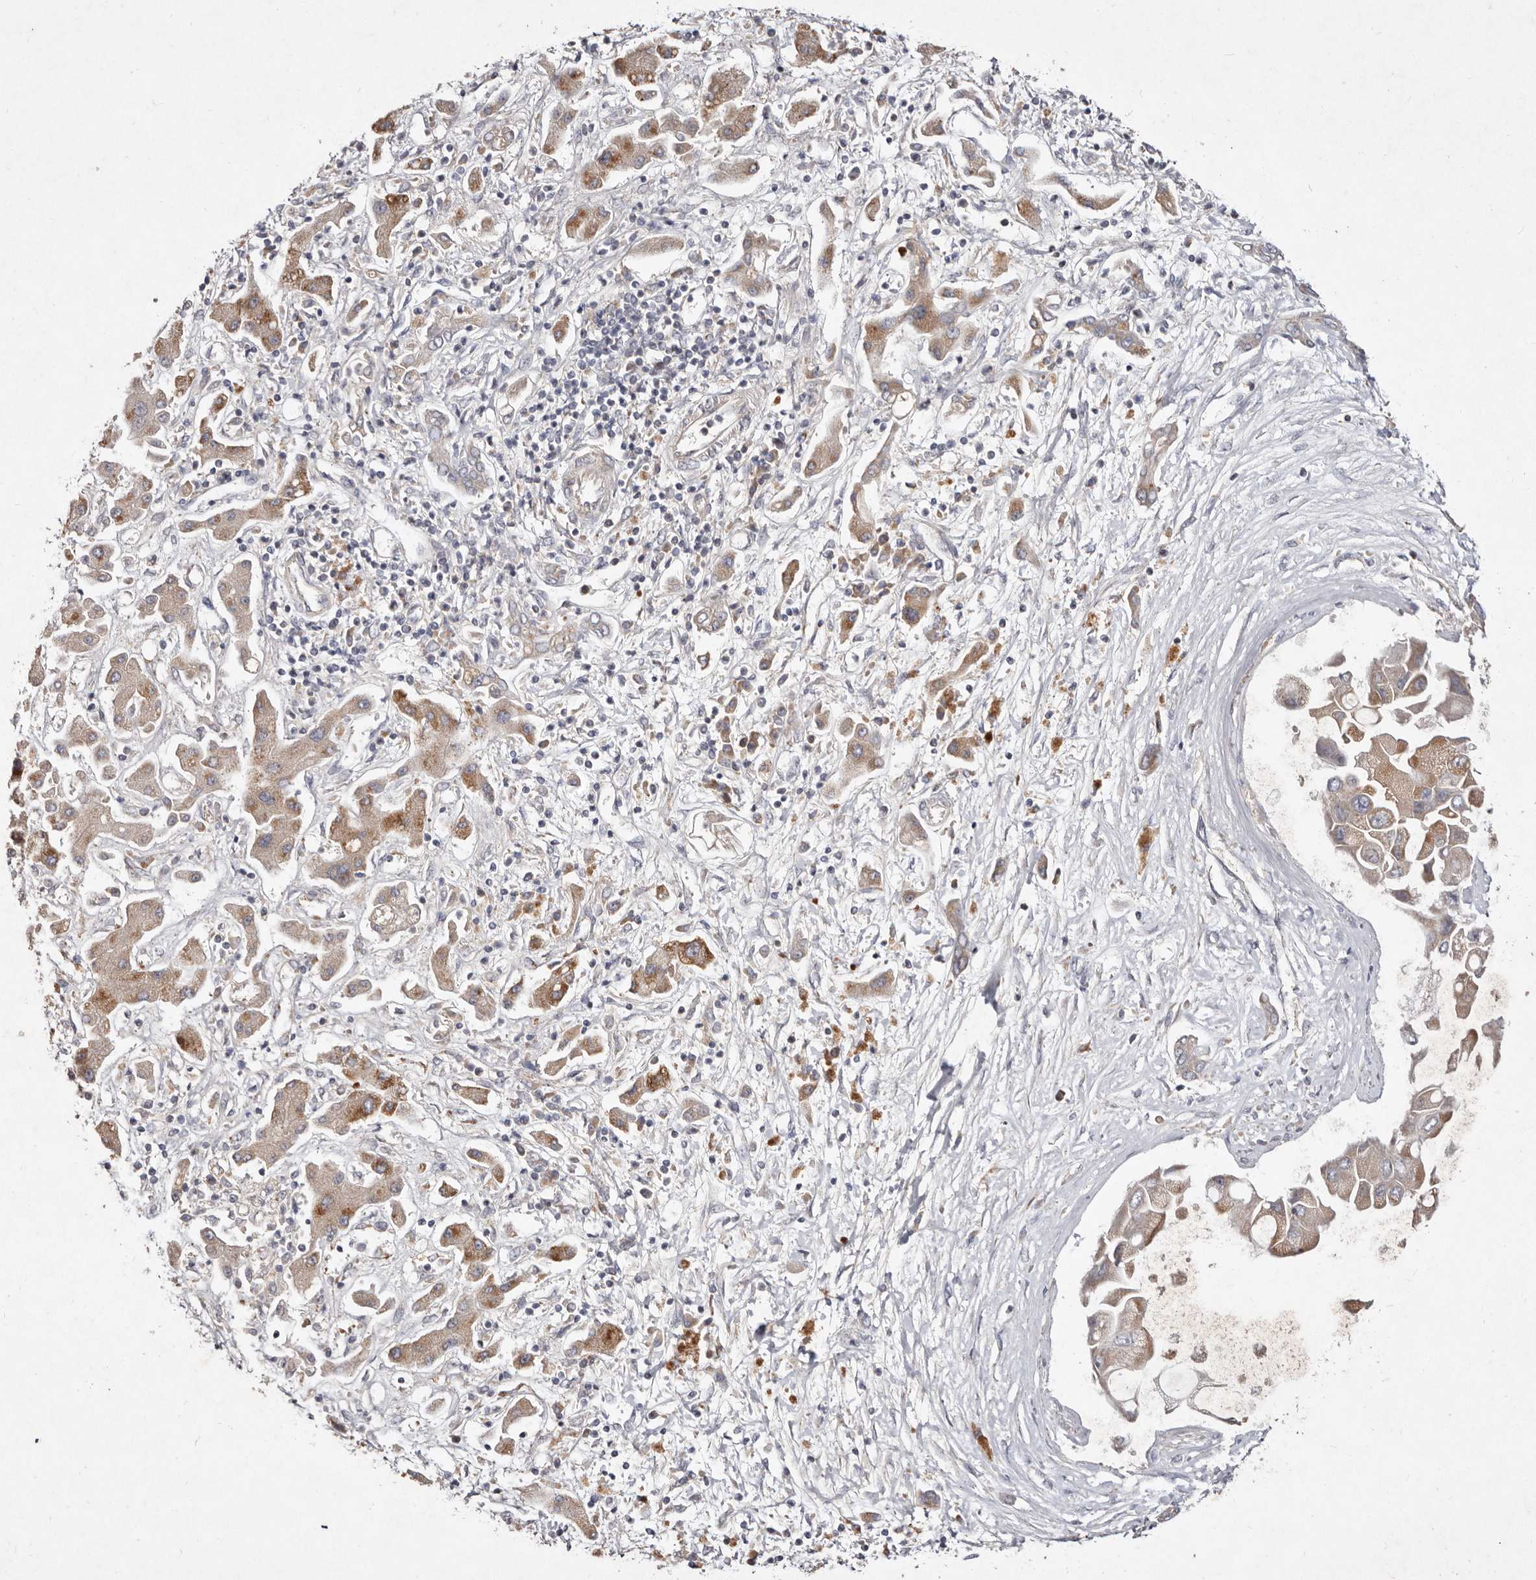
{"staining": {"intensity": "moderate", "quantity": ">75%", "location": "cytoplasmic/membranous"}, "tissue": "liver cancer", "cell_type": "Tumor cells", "image_type": "cancer", "snomed": [{"axis": "morphology", "description": "Cholangiocarcinoma"}, {"axis": "topography", "description": "Liver"}], "caption": "Immunohistochemistry image of liver cancer stained for a protein (brown), which exhibits medium levels of moderate cytoplasmic/membranous staining in approximately >75% of tumor cells.", "gene": "SLC25A20", "patient": {"sex": "male", "age": 50}}